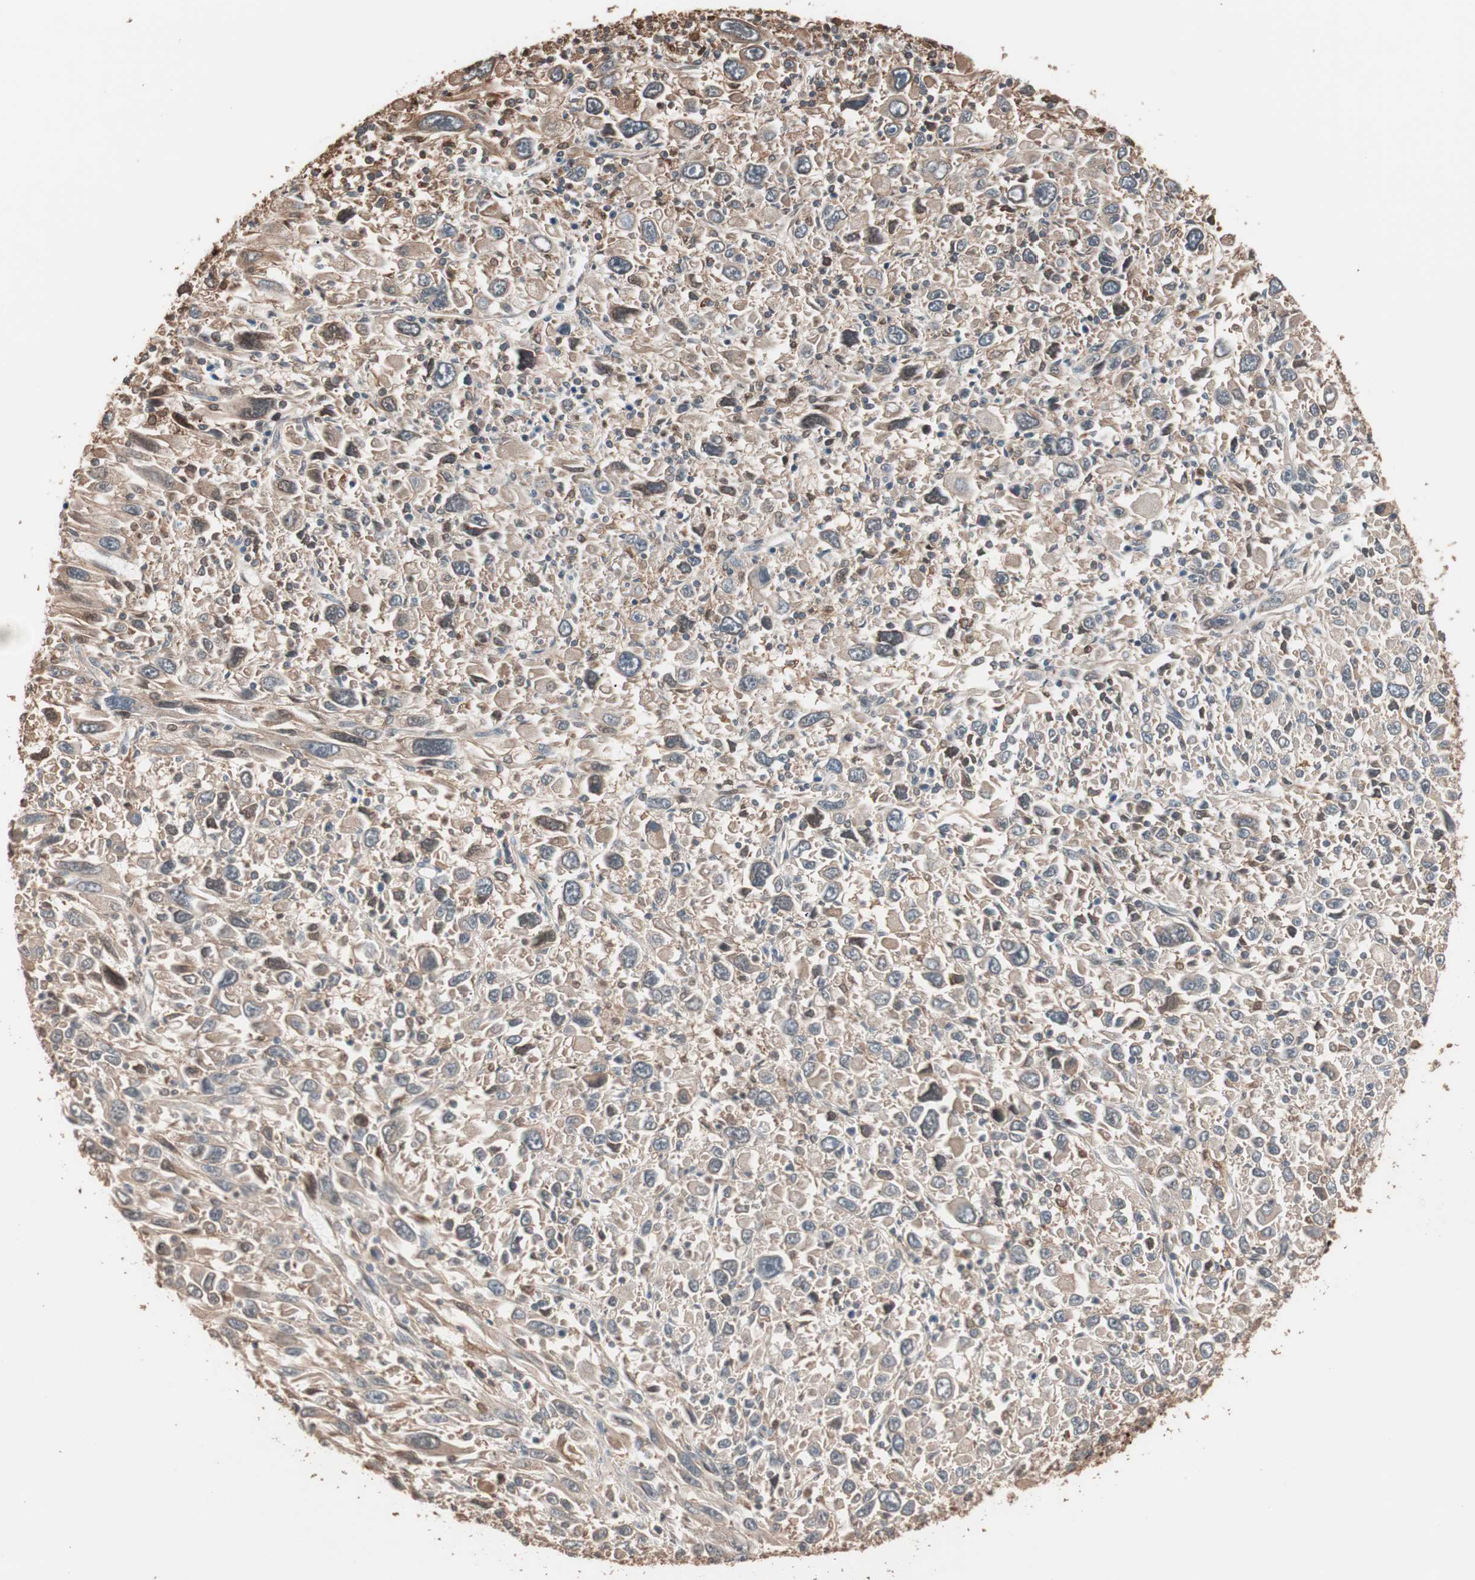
{"staining": {"intensity": "weak", "quantity": ">75%", "location": "cytoplasmic/membranous"}, "tissue": "melanoma", "cell_type": "Tumor cells", "image_type": "cancer", "snomed": [{"axis": "morphology", "description": "Malignant melanoma, Metastatic site"}, {"axis": "topography", "description": "Skin"}], "caption": "Human malignant melanoma (metastatic site) stained for a protein (brown) shows weak cytoplasmic/membranous positive positivity in approximately >75% of tumor cells.", "gene": "CCT3", "patient": {"sex": "female", "age": 56}}